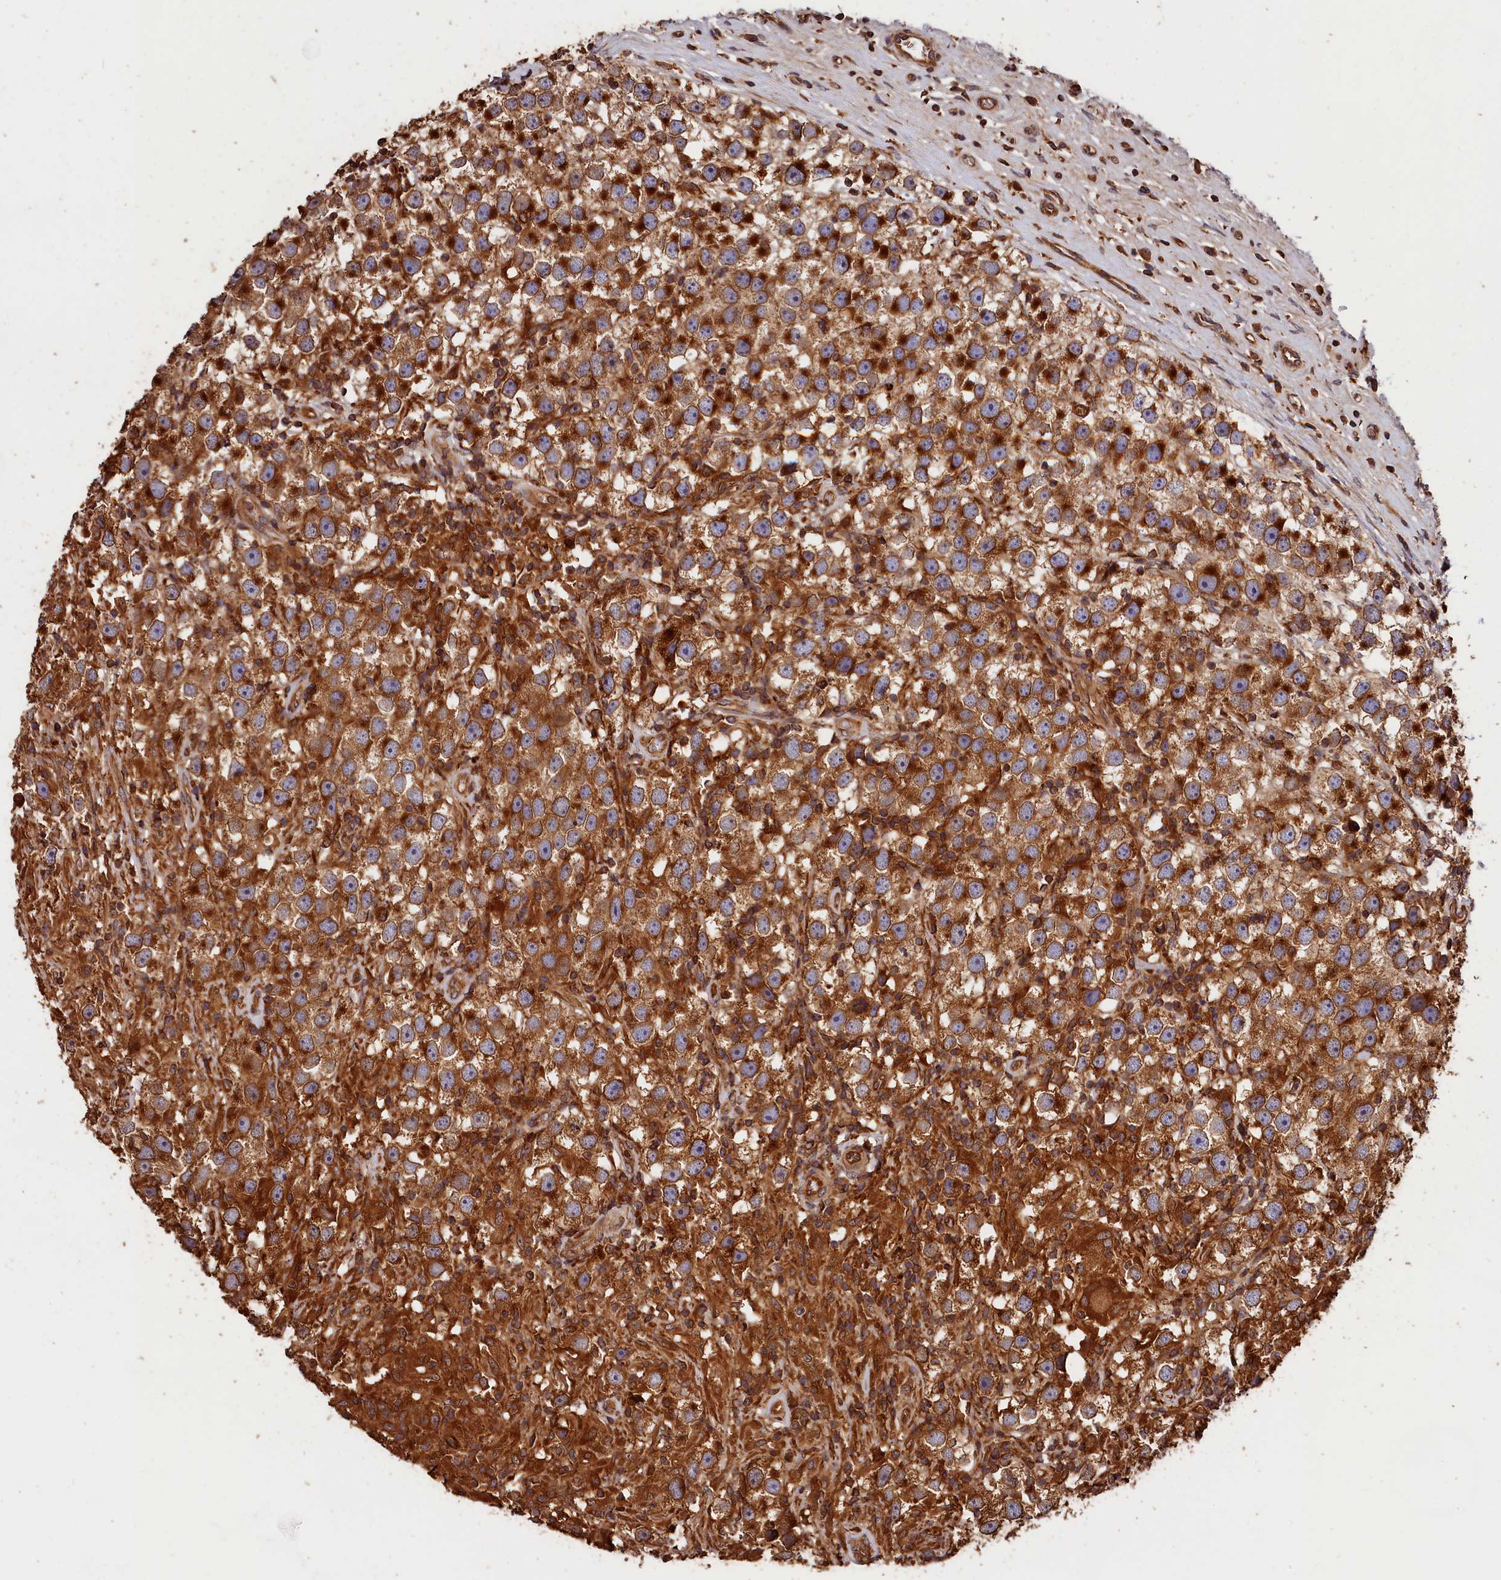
{"staining": {"intensity": "strong", "quantity": ">75%", "location": "cytoplasmic/membranous"}, "tissue": "testis cancer", "cell_type": "Tumor cells", "image_type": "cancer", "snomed": [{"axis": "morphology", "description": "Seminoma, NOS"}, {"axis": "topography", "description": "Testis"}], "caption": "There is high levels of strong cytoplasmic/membranous staining in tumor cells of seminoma (testis), as demonstrated by immunohistochemical staining (brown color).", "gene": "HMOX2", "patient": {"sex": "male", "age": 49}}